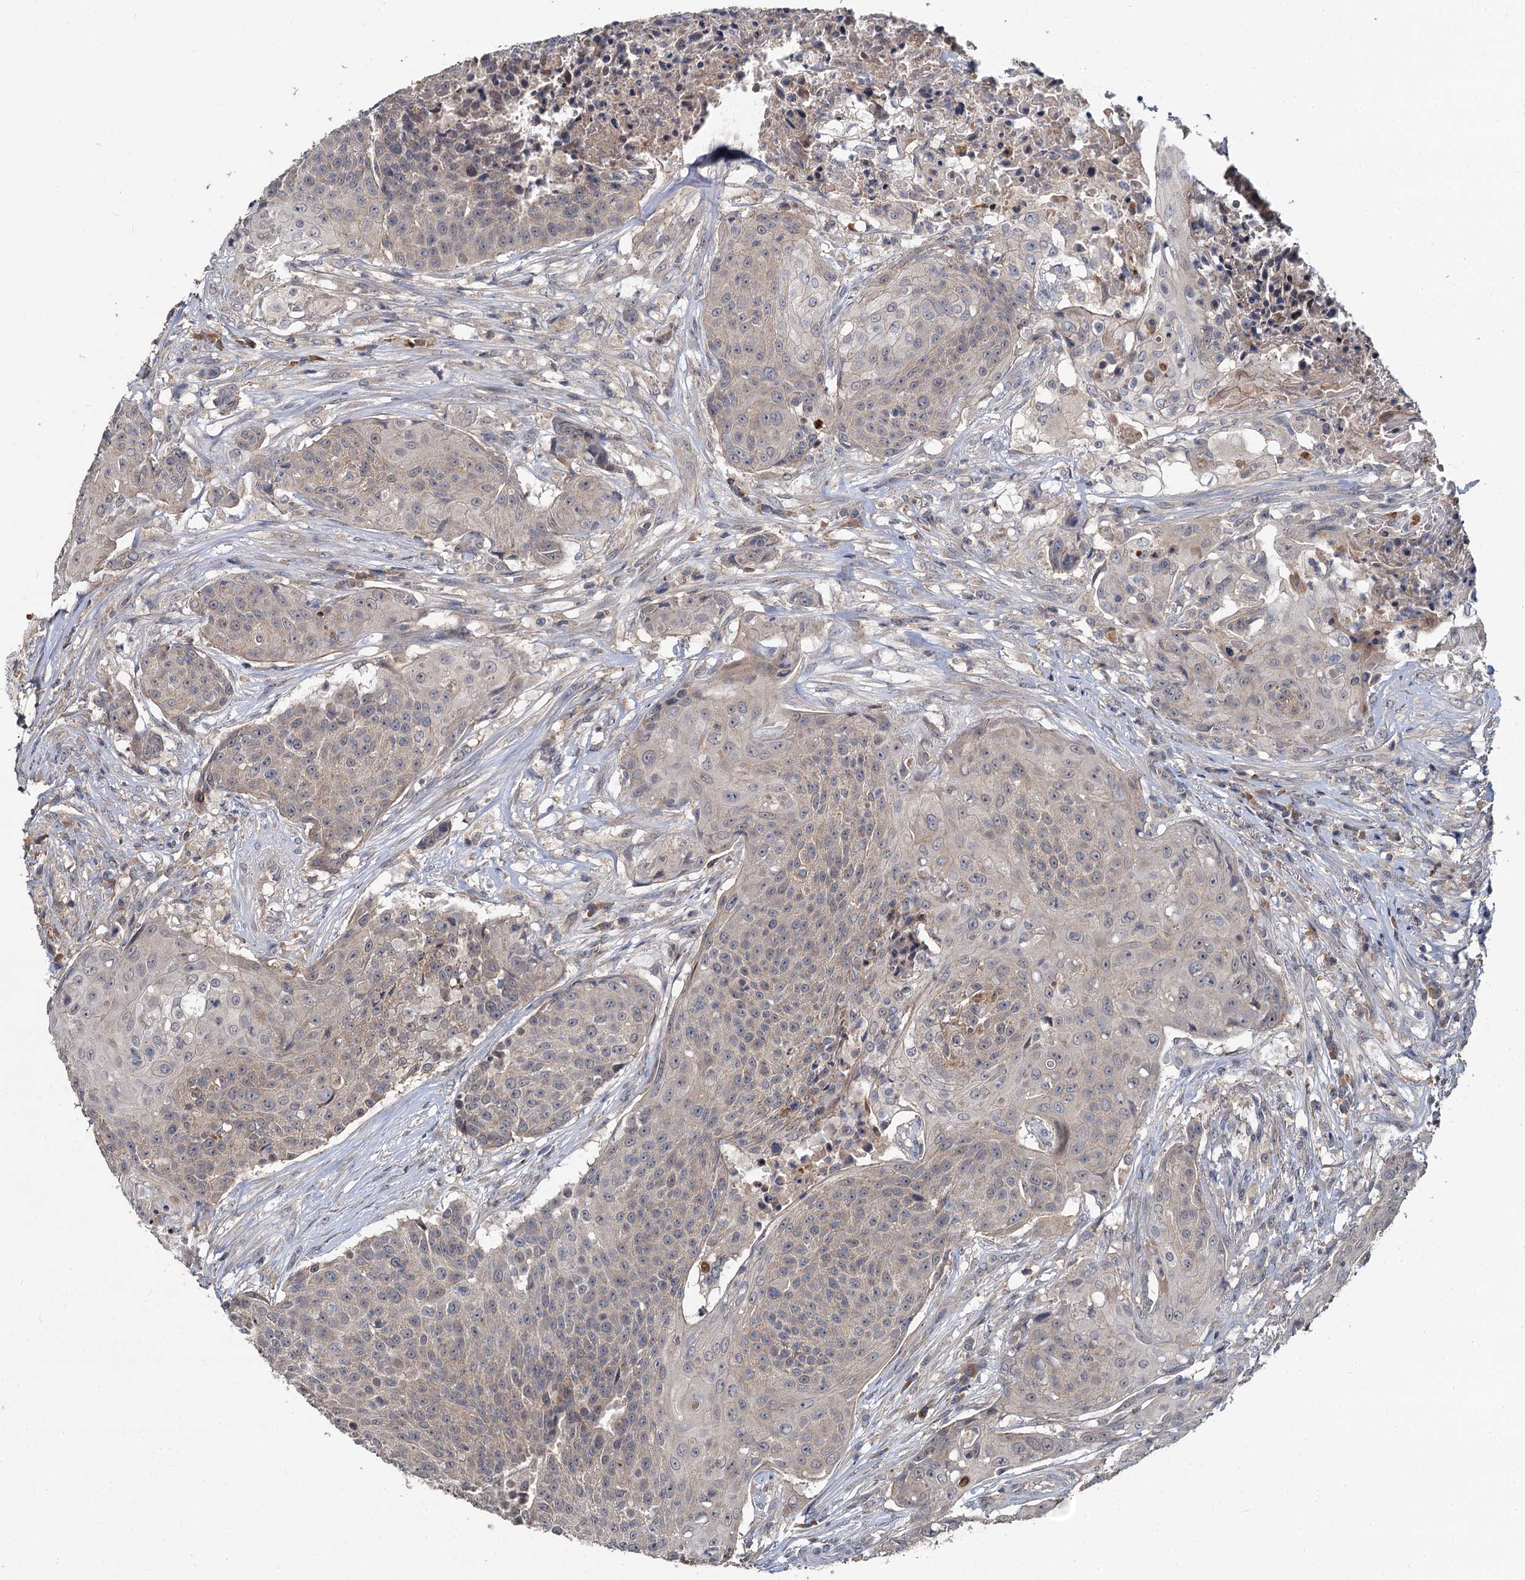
{"staining": {"intensity": "weak", "quantity": "25%-75%", "location": "cytoplasmic/membranous"}, "tissue": "urothelial cancer", "cell_type": "Tumor cells", "image_type": "cancer", "snomed": [{"axis": "morphology", "description": "Urothelial carcinoma, High grade"}, {"axis": "topography", "description": "Urinary bladder"}], "caption": "Urothelial cancer stained with a protein marker reveals weak staining in tumor cells.", "gene": "TMEM39A", "patient": {"sex": "female", "age": 63}}